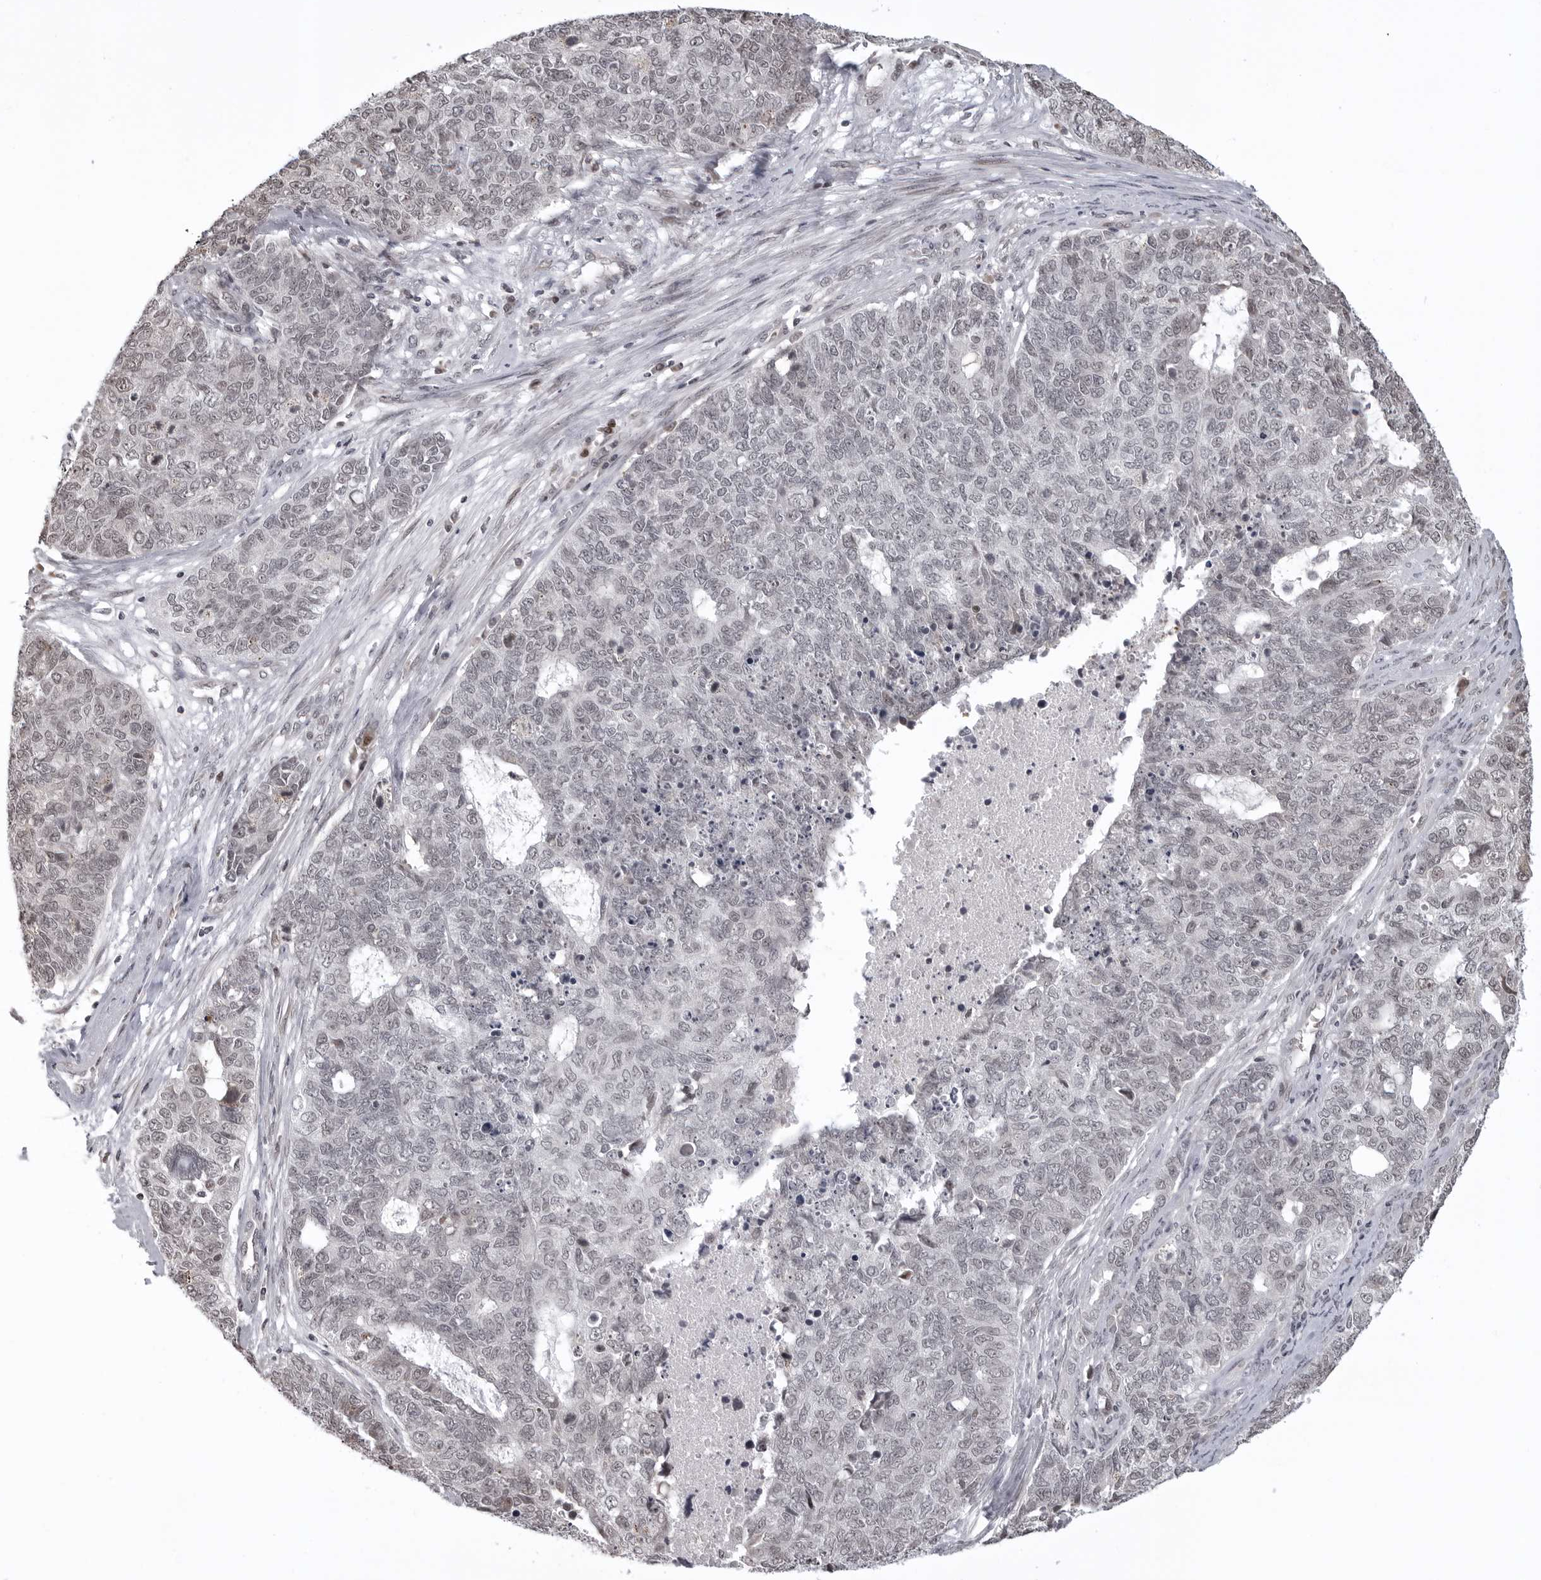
{"staining": {"intensity": "negative", "quantity": "none", "location": "none"}, "tissue": "cervical cancer", "cell_type": "Tumor cells", "image_type": "cancer", "snomed": [{"axis": "morphology", "description": "Squamous cell carcinoma, NOS"}, {"axis": "topography", "description": "Cervix"}], "caption": "Tumor cells are negative for brown protein staining in cervical cancer (squamous cell carcinoma).", "gene": "PHF3", "patient": {"sex": "female", "age": 63}}